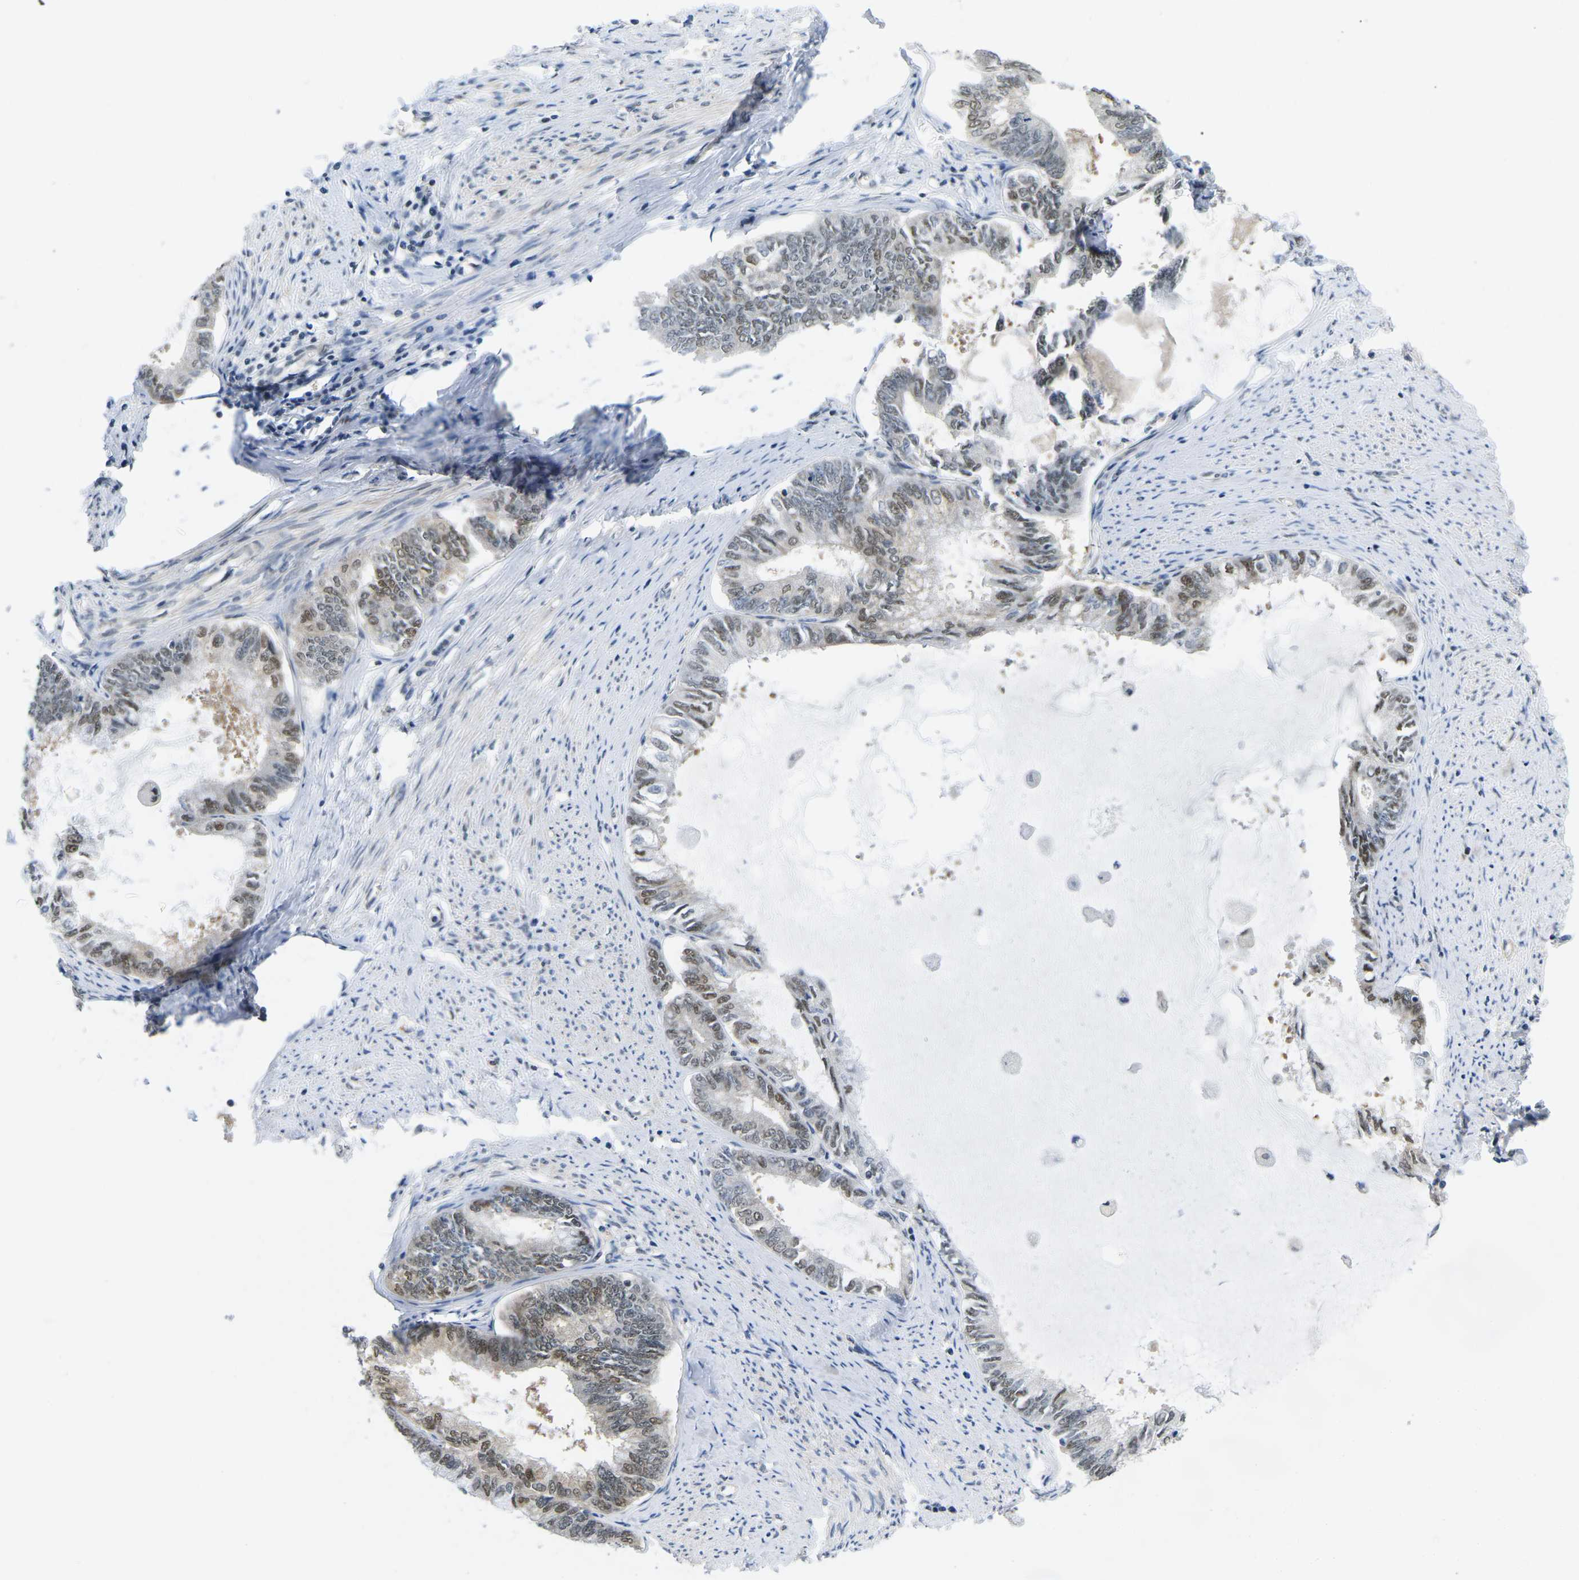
{"staining": {"intensity": "moderate", "quantity": "25%-75%", "location": "nuclear"}, "tissue": "endometrial cancer", "cell_type": "Tumor cells", "image_type": "cancer", "snomed": [{"axis": "morphology", "description": "Adenocarcinoma, NOS"}, {"axis": "topography", "description": "Endometrium"}], "caption": "This is an image of IHC staining of adenocarcinoma (endometrial), which shows moderate positivity in the nuclear of tumor cells.", "gene": "UBA7", "patient": {"sex": "female", "age": 86}}